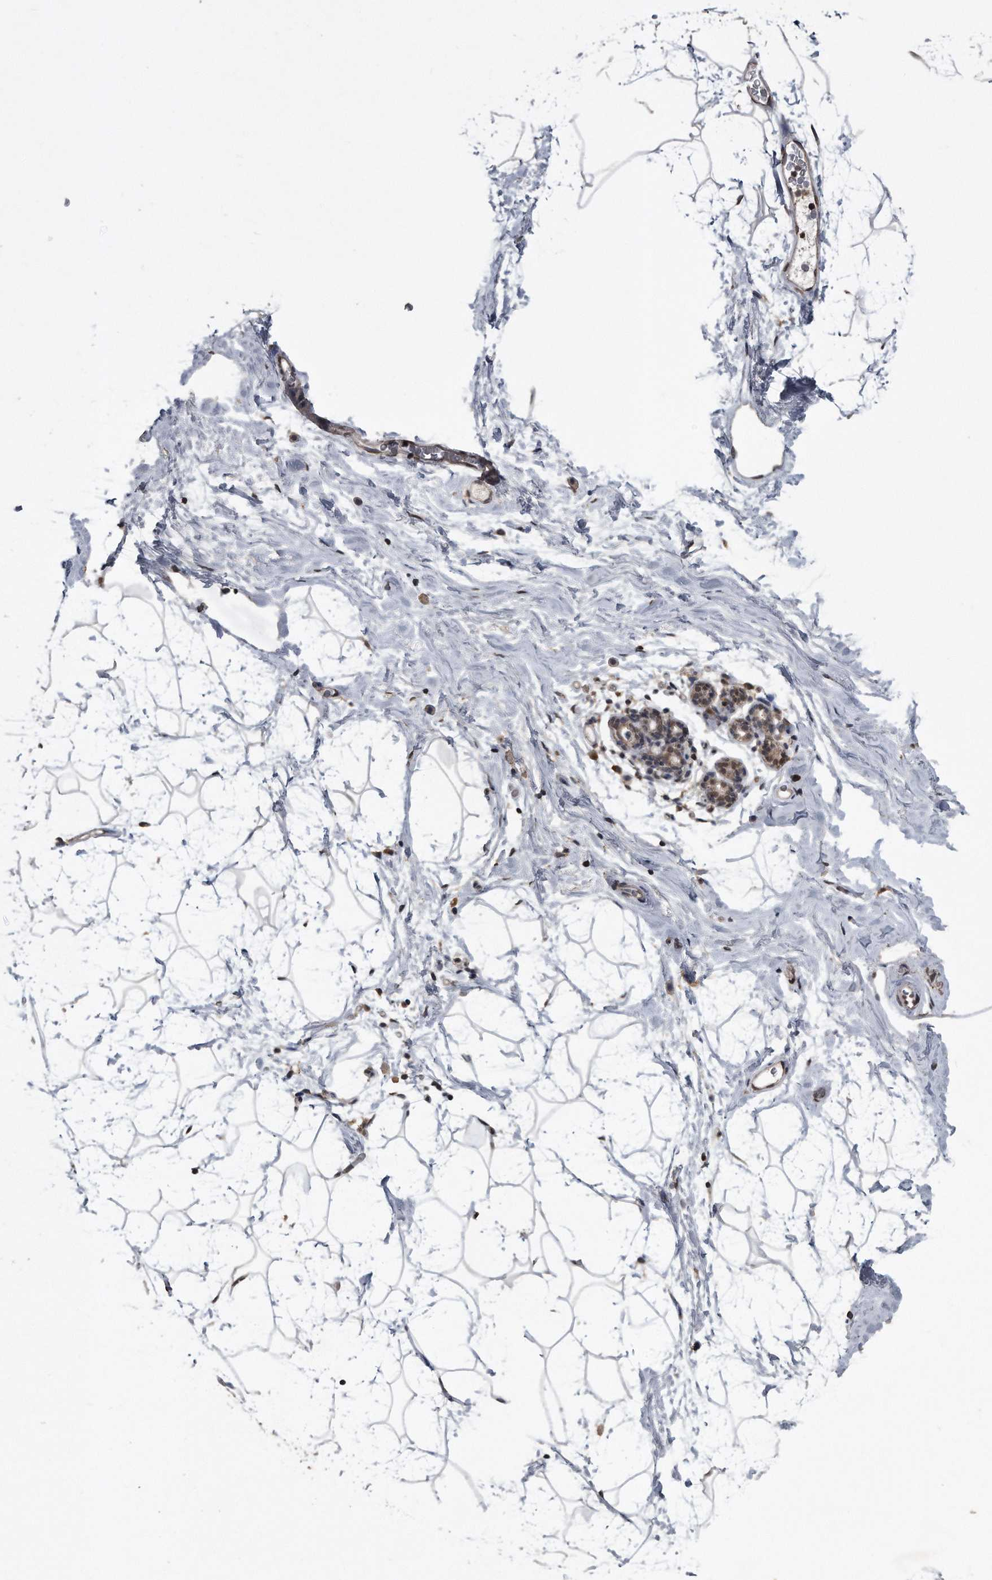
{"staining": {"intensity": "moderate", "quantity": "<25%", "location": "nuclear"}, "tissue": "breast", "cell_type": "Adipocytes", "image_type": "normal", "snomed": [{"axis": "morphology", "description": "Normal tissue, NOS"}, {"axis": "morphology", "description": "Lobular carcinoma"}, {"axis": "topography", "description": "Breast"}], "caption": "A low amount of moderate nuclear expression is present in about <25% of adipocytes in unremarkable breast.", "gene": "CRYZL1", "patient": {"sex": "female", "age": 62}}